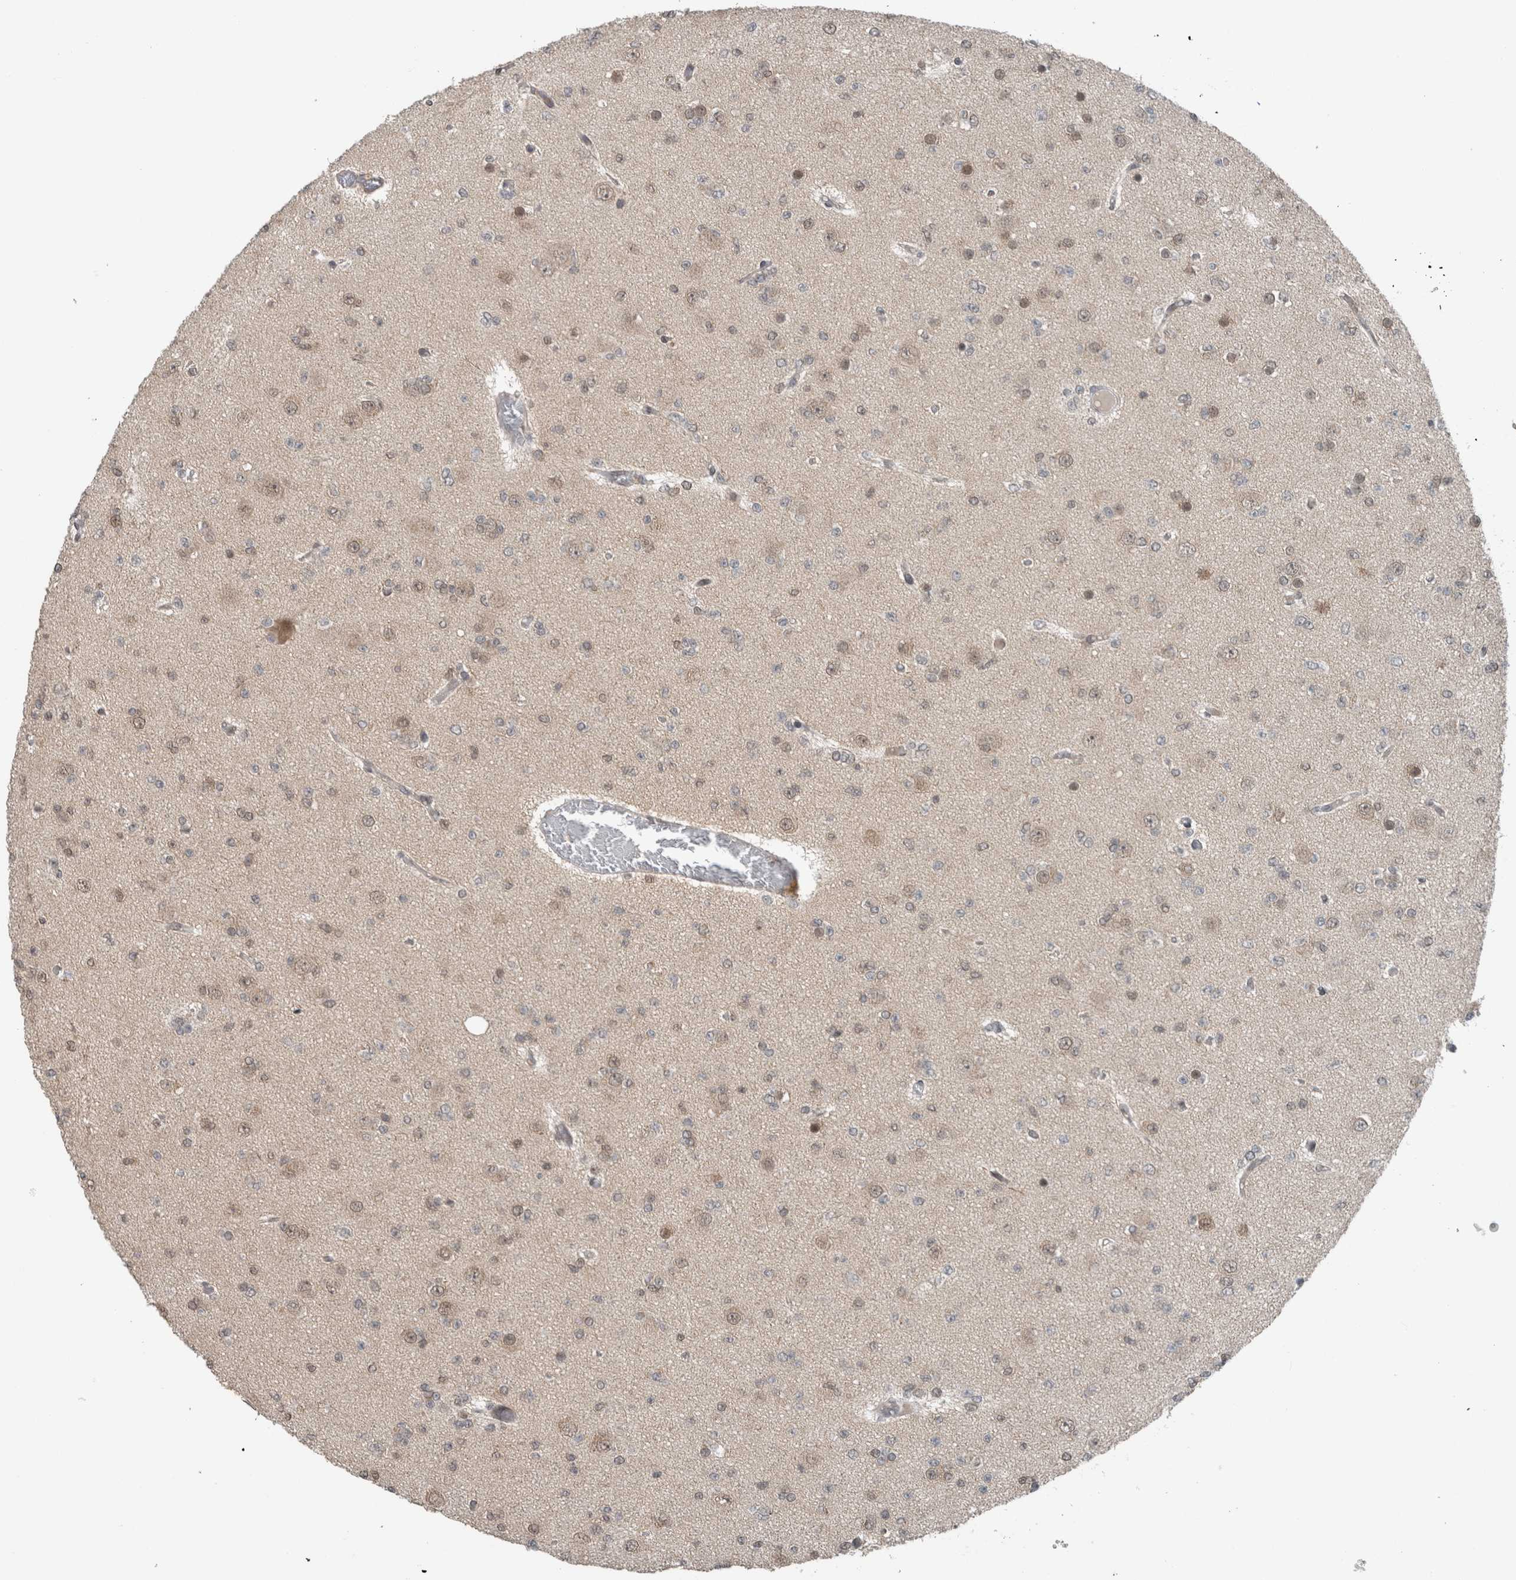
{"staining": {"intensity": "weak", "quantity": "25%-75%", "location": "nuclear"}, "tissue": "glioma", "cell_type": "Tumor cells", "image_type": "cancer", "snomed": [{"axis": "morphology", "description": "Glioma, malignant, Low grade"}, {"axis": "topography", "description": "Brain"}], "caption": "A high-resolution image shows IHC staining of glioma, which reveals weak nuclear positivity in about 25%-75% of tumor cells.", "gene": "SPAG7", "patient": {"sex": "female", "age": 22}}